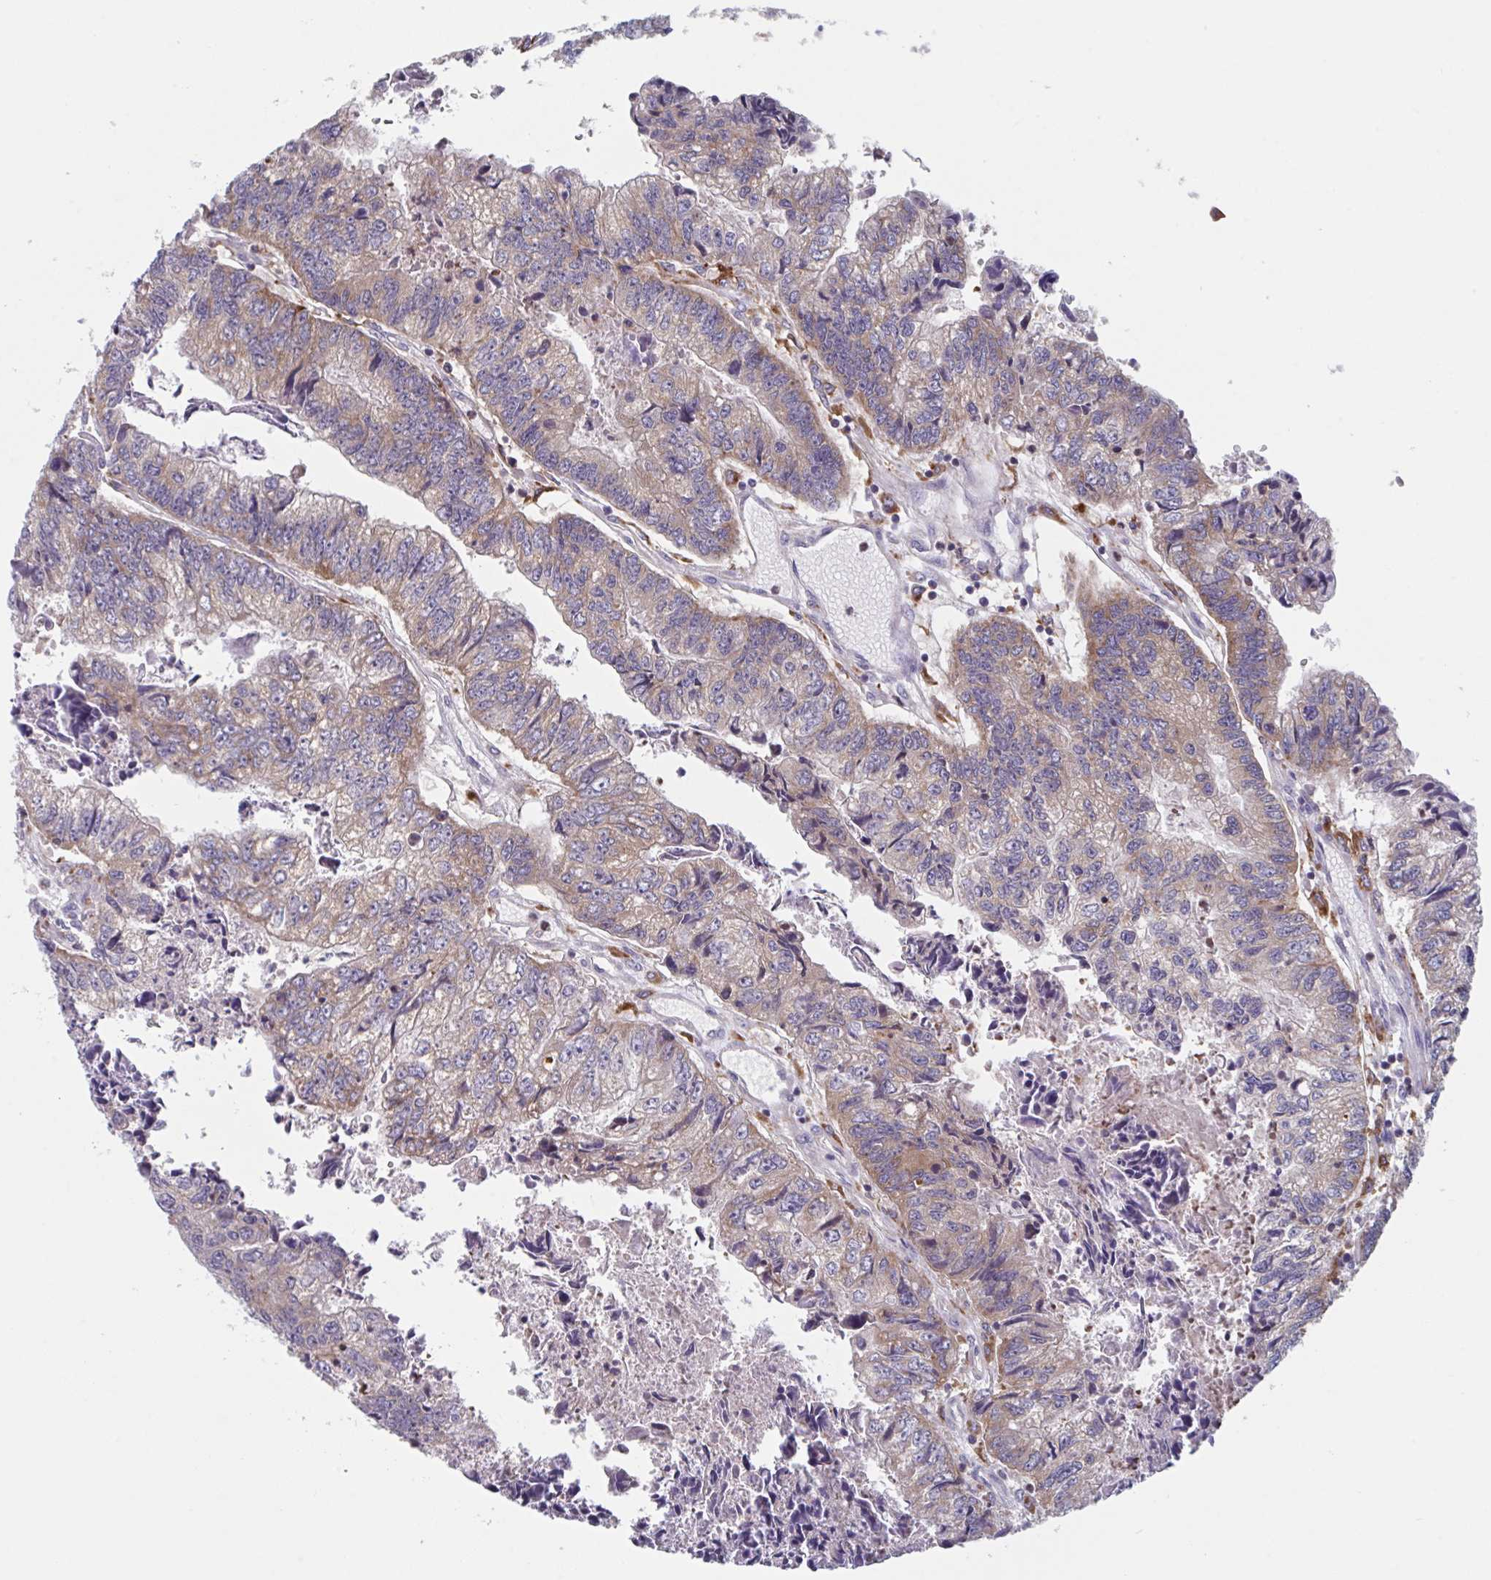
{"staining": {"intensity": "moderate", "quantity": "25%-75%", "location": "cytoplasmic/membranous"}, "tissue": "colorectal cancer", "cell_type": "Tumor cells", "image_type": "cancer", "snomed": [{"axis": "morphology", "description": "Adenocarcinoma, NOS"}, {"axis": "topography", "description": "Colon"}], "caption": "Moderate cytoplasmic/membranous protein expression is seen in approximately 25%-75% of tumor cells in colorectal cancer. (Stains: DAB (3,3'-diaminobenzidine) in brown, nuclei in blue, Microscopy: brightfield microscopy at high magnification).", "gene": "NIPSNAP1", "patient": {"sex": "male", "age": 86}}